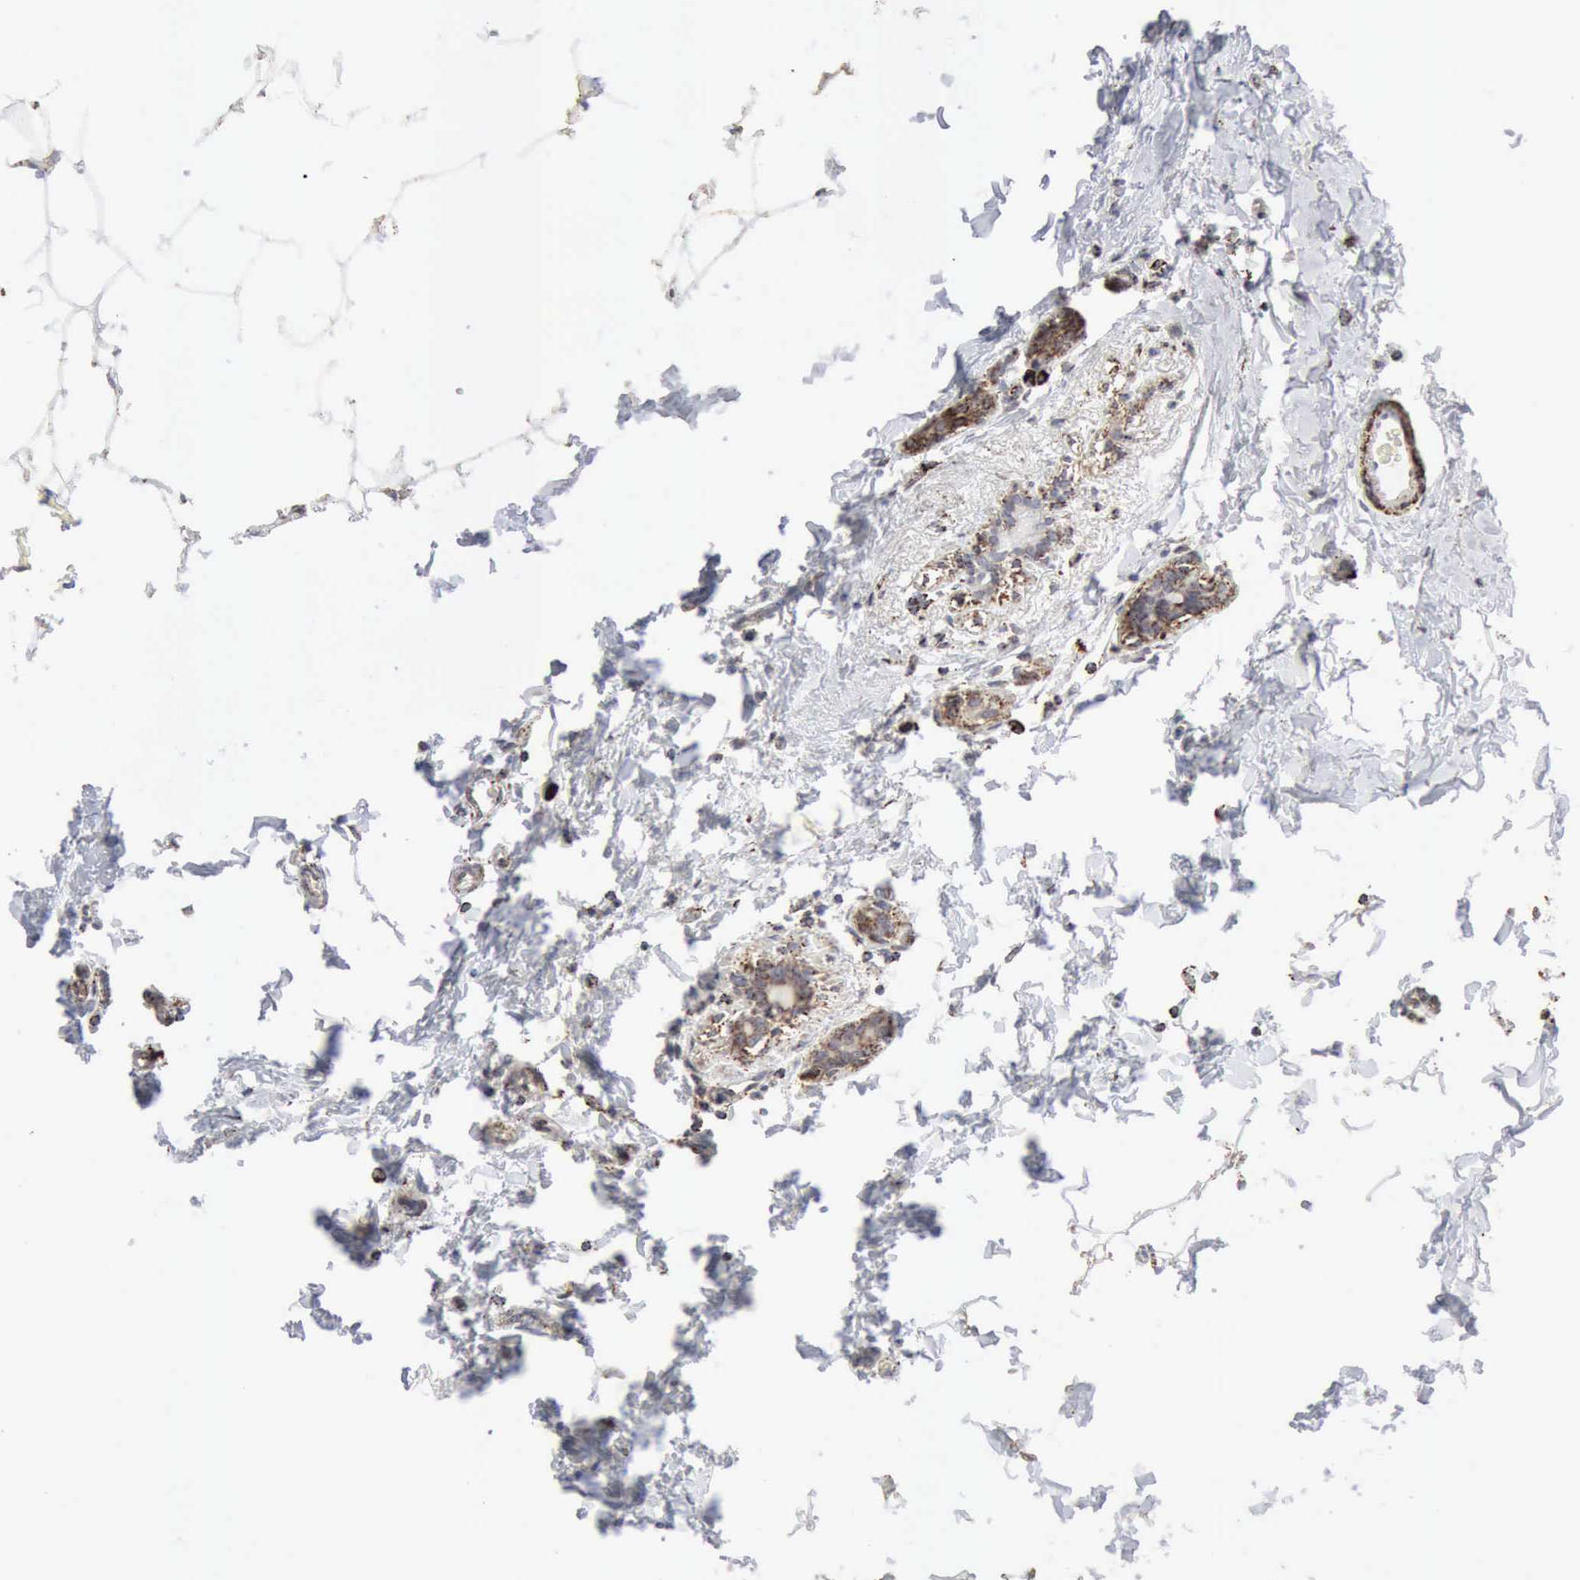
{"staining": {"intensity": "moderate", "quantity": ">75%", "location": "cytoplasmic/membranous"}, "tissue": "breast cancer", "cell_type": "Tumor cells", "image_type": "cancer", "snomed": [{"axis": "morphology", "description": "Lobular carcinoma"}, {"axis": "topography", "description": "Breast"}], "caption": "IHC (DAB (3,3'-diaminobenzidine)) staining of human breast lobular carcinoma displays moderate cytoplasmic/membranous protein positivity in approximately >75% of tumor cells.", "gene": "ACO2", "patient": {"sex": "female", "age": 55}}